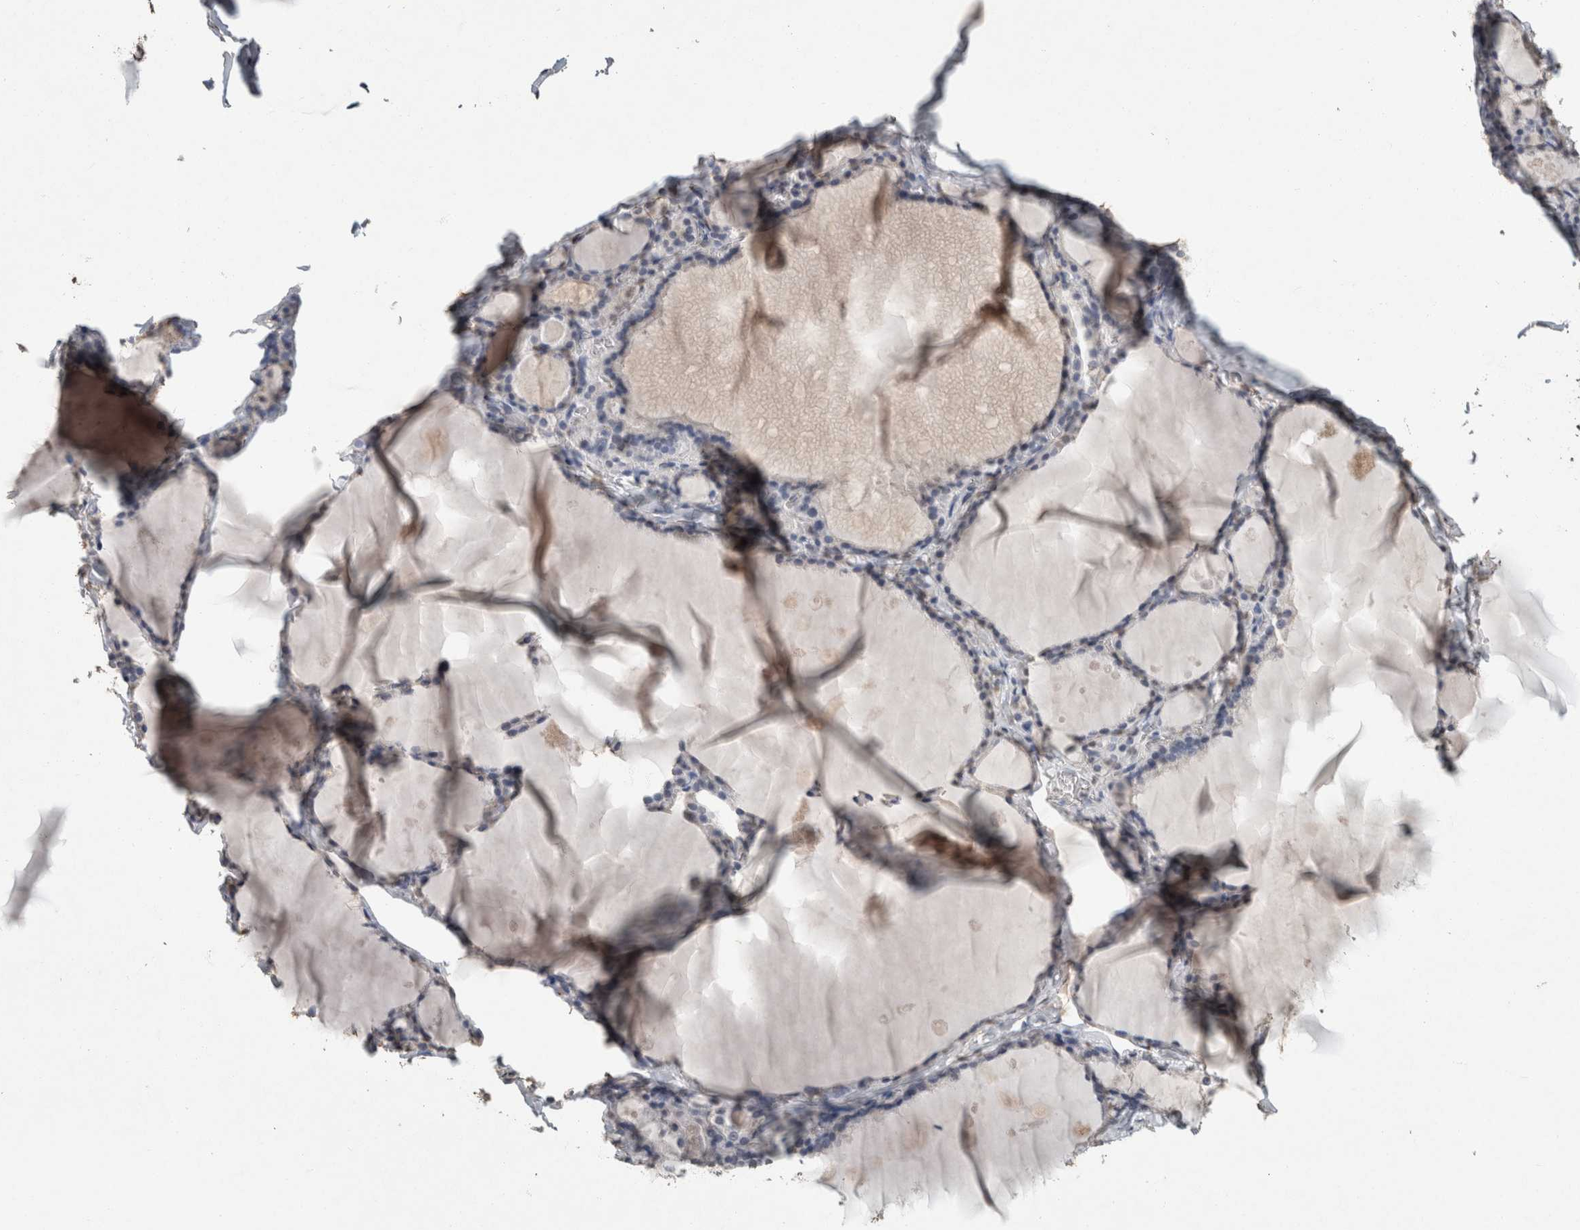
{"staining": {"intensity": "negative", "quantity": "none", "location": "none"}, "tissue": "thyroid gland", "cell_type": "Glandular cells", "image_type": "normal", "snomed": [{"axis": "morphology", "description": "Normal tissue, NOS"}, {"axis": "topography", "description": "Thyroid gland"}], "caption": "Immunohistochemical staining of unremarkable human thyroid gland exhibits no significant staining in glandular cells. The staining is performed using DAB (3,3'-diaminobenzidine) brown chromogen with nuclei counter-stained in using hematoxylin.", "gene": "LTBP1", "patient": {"sex": "male", "age": 56}}